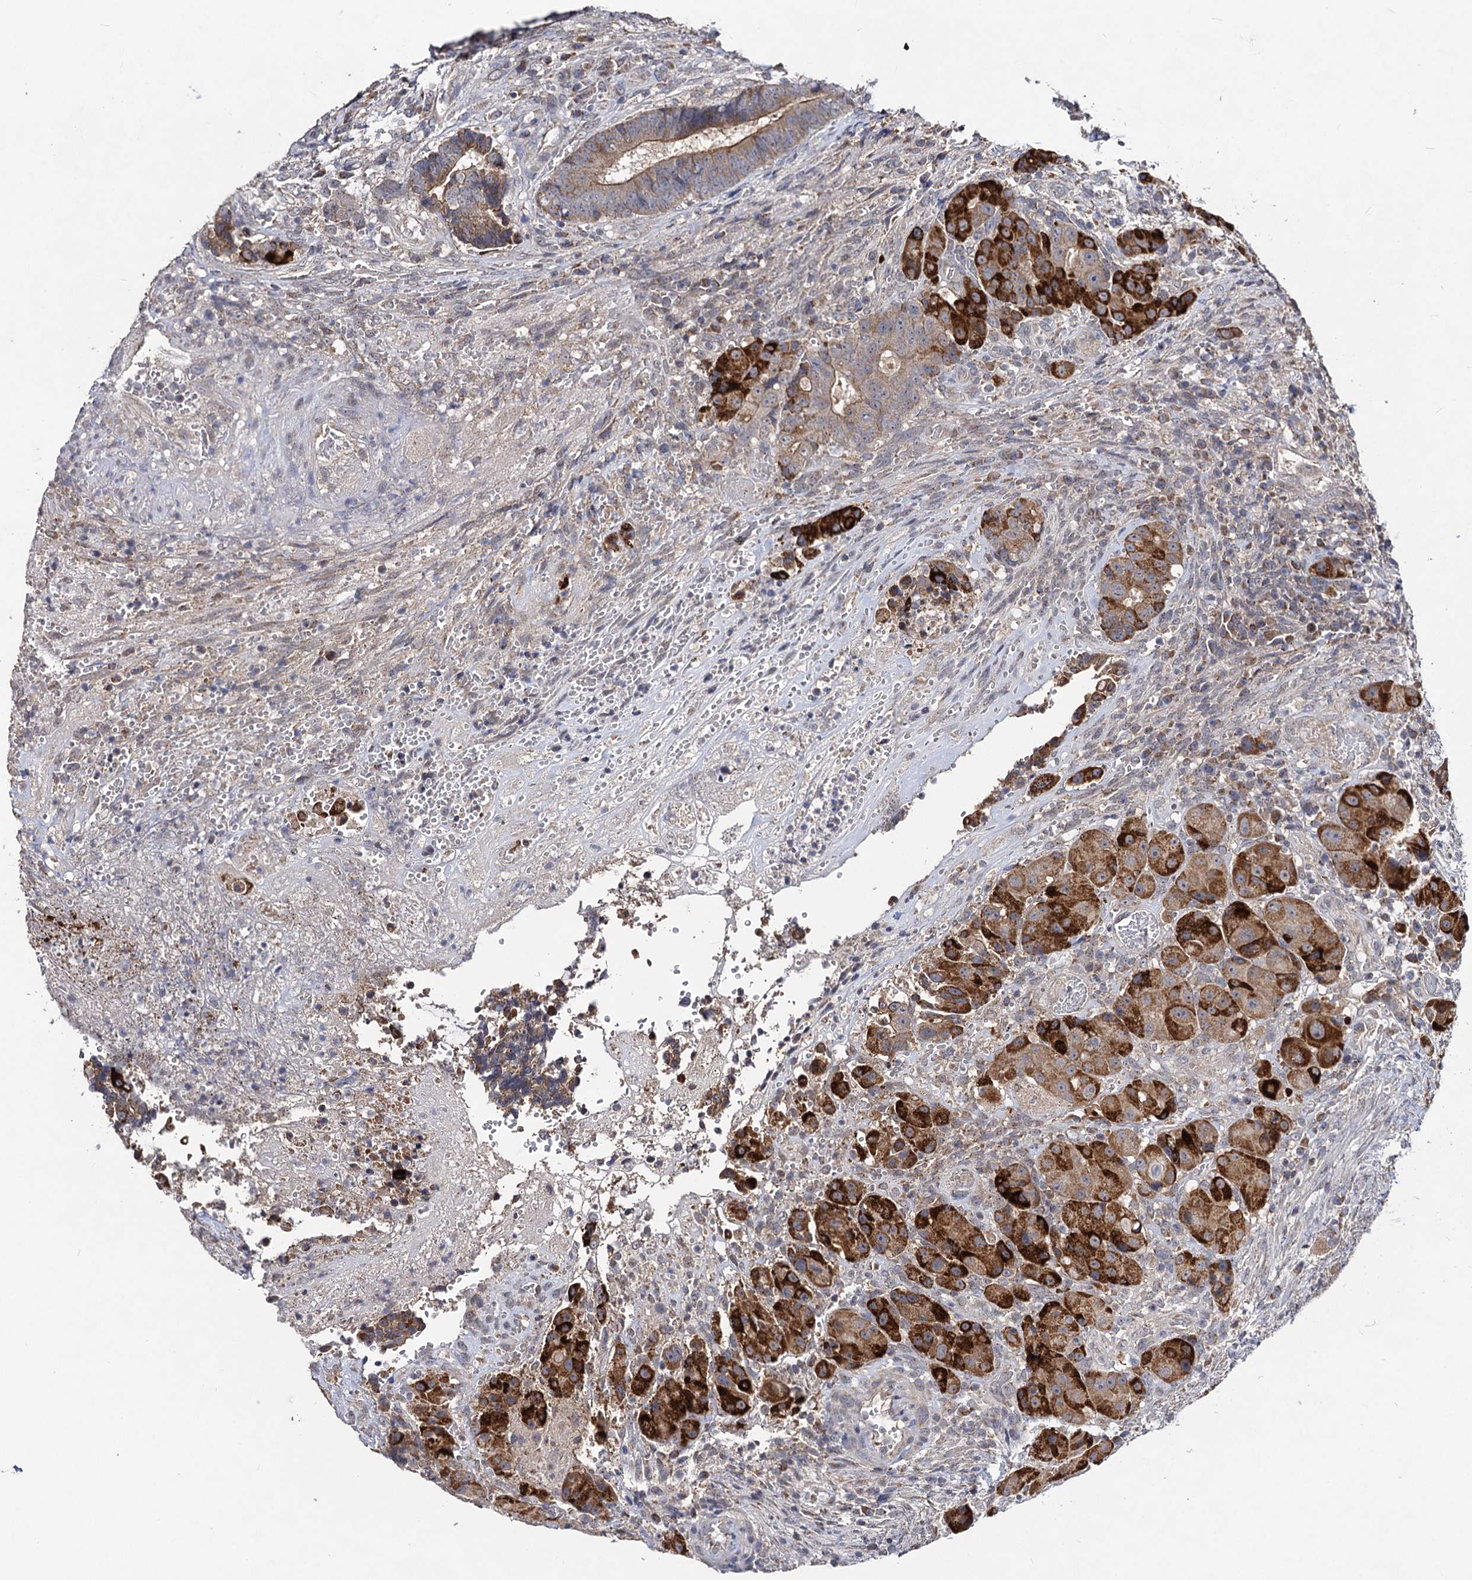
{"staining": {"intensity": "strong", "quantity": ">75%", "location": "cytoplasmic/membranous"}, "tissue": "colorectal cancer", "cell_type": "Tumor cells", "image_type": "cancer", "snomed": [{"axis": "morphology", "description": "Adenocarcinoma, NOS"}, {"axis": "topography", "description": "Rectum"}], "caption": "Immunohistochemical staining of colorectal cancer displays strong cytoplasmic/membranous protein staining in about >75% of tumor cells. (IHC, brightfield microscopy, high magnification).", "gene": "VPS37D", "patient": {"sex": "male", "age": 69}}